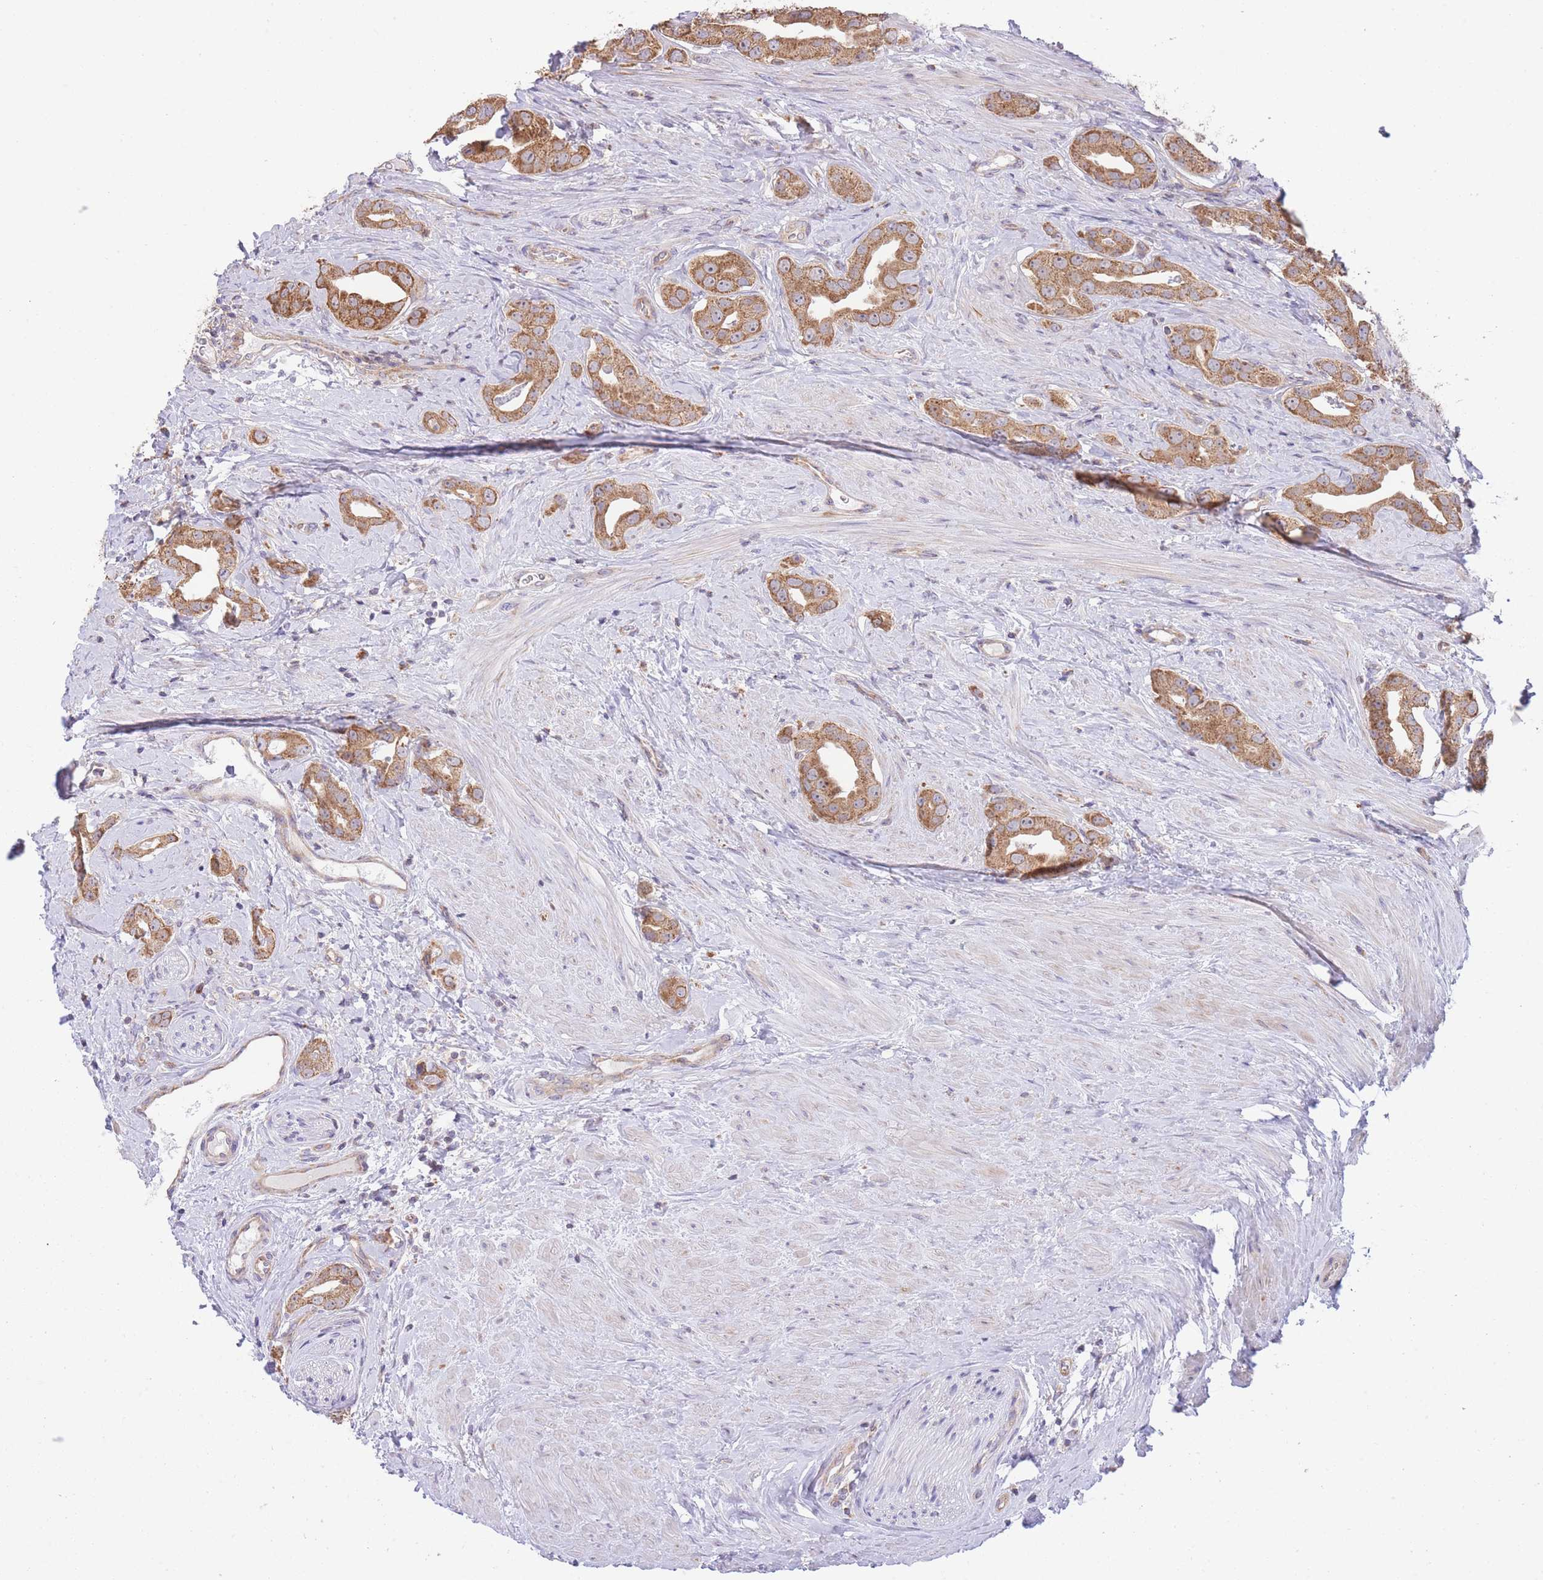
{"staining": {"intensity": "moderate", "quantity": ">75%", "location": "cytoplasmic/membranous"}, "tissue": "prostate cancer", "cell_type": "Tumor cells", "image_type": "cancer", "snomed": [{"axis": "morphology", "description": "Adenocarcinoma, High grade"}, {"axis": "topography", "description": "Prostate"}], "caption": "Immunohistochemistry image of neoplastic tissue: prostate cancer (high-grade adenocarcinoma) stained using immunohistochemistry (IHC) shows medium levels of moderate protein expression localized specifically in the cytoplasmic/membranous of tumor cells, appearing as a cytoplasmic/membranous brown color.", "gene": "BOLA2B", "patient": {"sex": "male", "age": 63}}